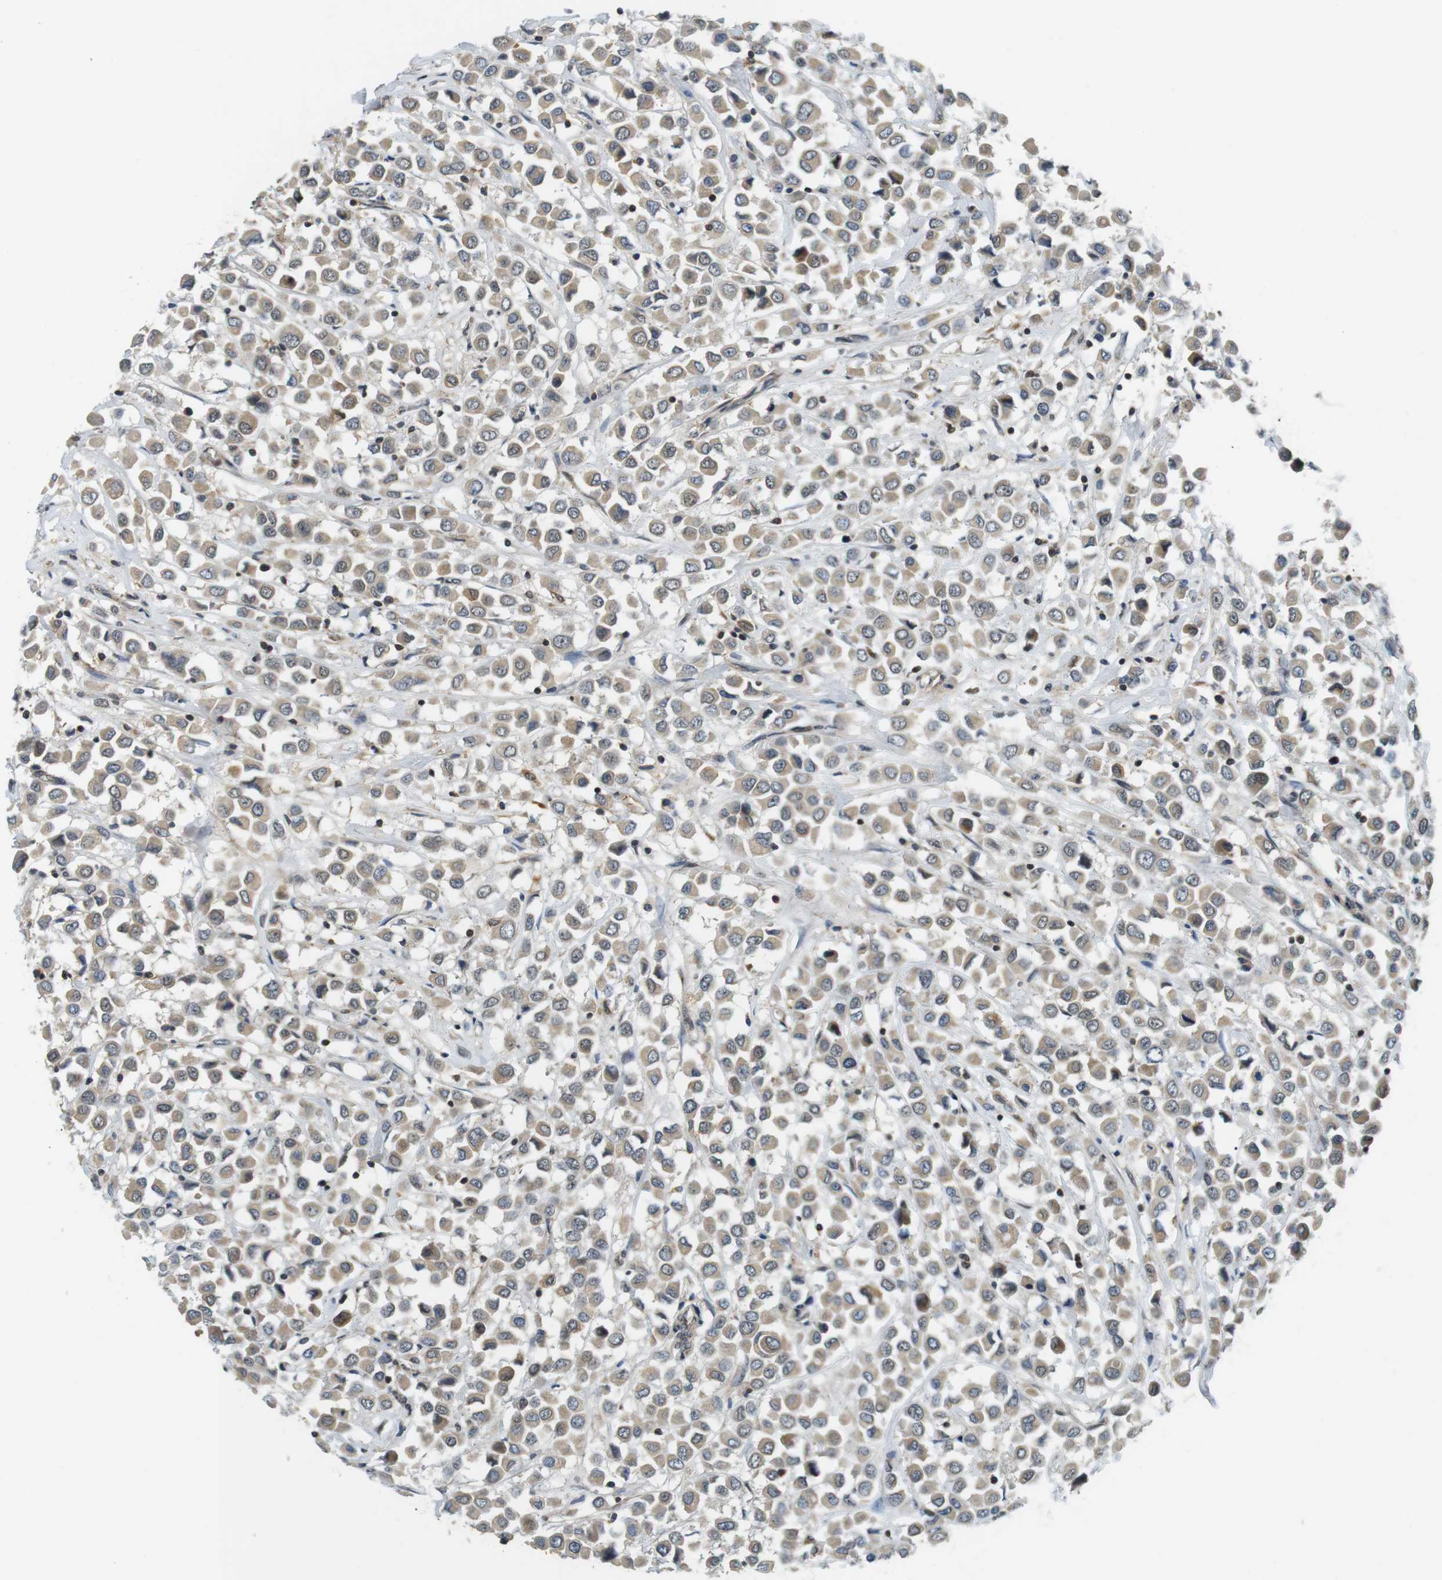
{"staining": {"intensity": "weak", "quantity": ">75%", "location": "cytoplasmic/membranous"}, "tissue": "breast cancer", "cell_type": "Tumor cells", "image_type": "cancer", "snomed": [{"axis": "morphology", "description": "Duct carcinoma"}, {"axis": "topography", "description": "Breast"}], "caption": "Immunohistochemical staining of breast infiltrating ductal carcinoma exhibits low levels of weak cytoplasmic/membranous expression in approximately >75% of tumor cells. The staining is performed using DAB (3,3'-diaminobenzidine) brown chromogen to label protein expression. The nuclei are counter-stained blue using hematoxylin.", "gene": "BRD4", "patient": {"sex": "female", "age": 61}}